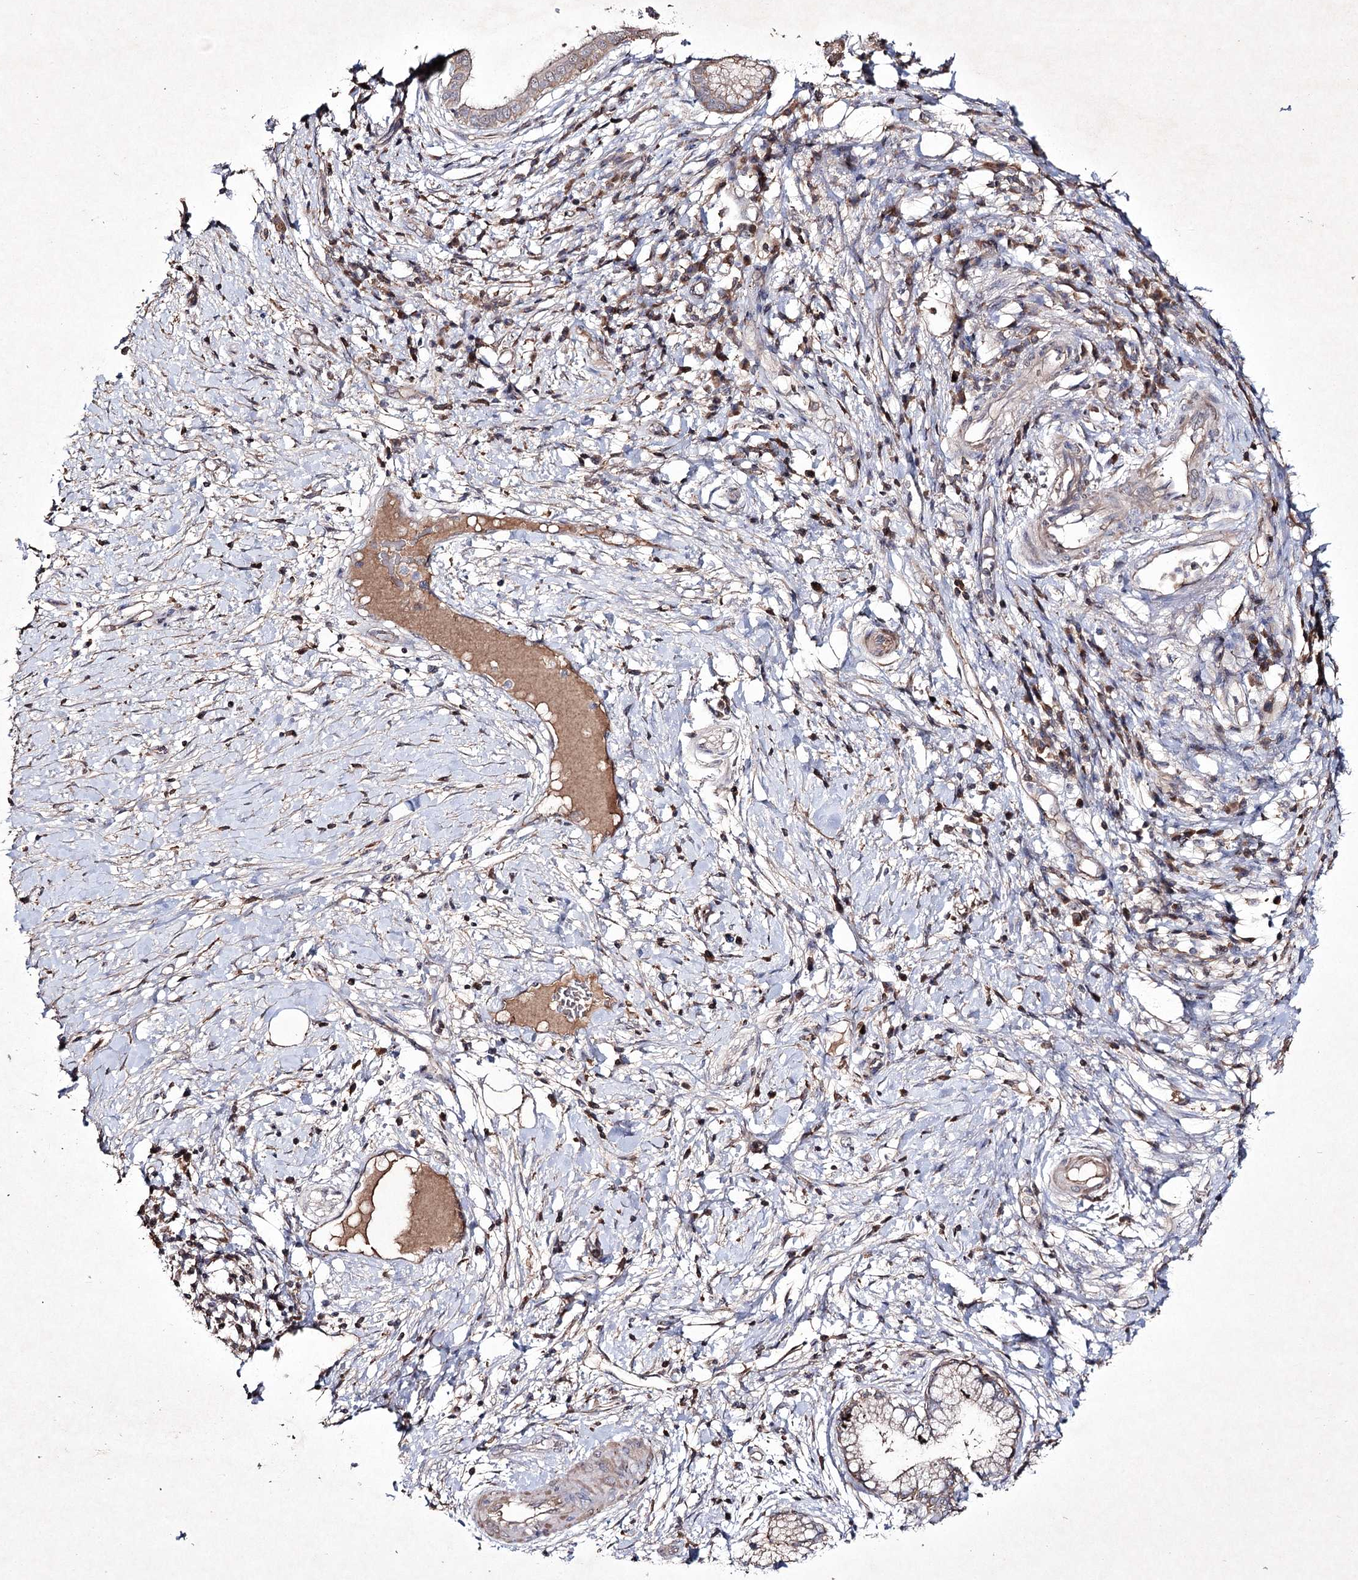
{"staining": {"intensity": "weak", "quantity": "25%-75%", "location": "cytoplasmic/membranous"}, "tissue": "pancreatic cancer", "cell_type": "Tumor cells", "image_type": "cancer", "snomed": [{"axis": "morphology", "description": "Adenocarcinoma, NOS"}, {"axis": "topography", "description": "Pancreas"}], "caption": "Human adenocarcinoma (pancreatic) stained with a protein marker demonstrates weak staining in tumor cells.", "gene": "SEMA4G", "patient": {"sex": "male", "age": 68}}